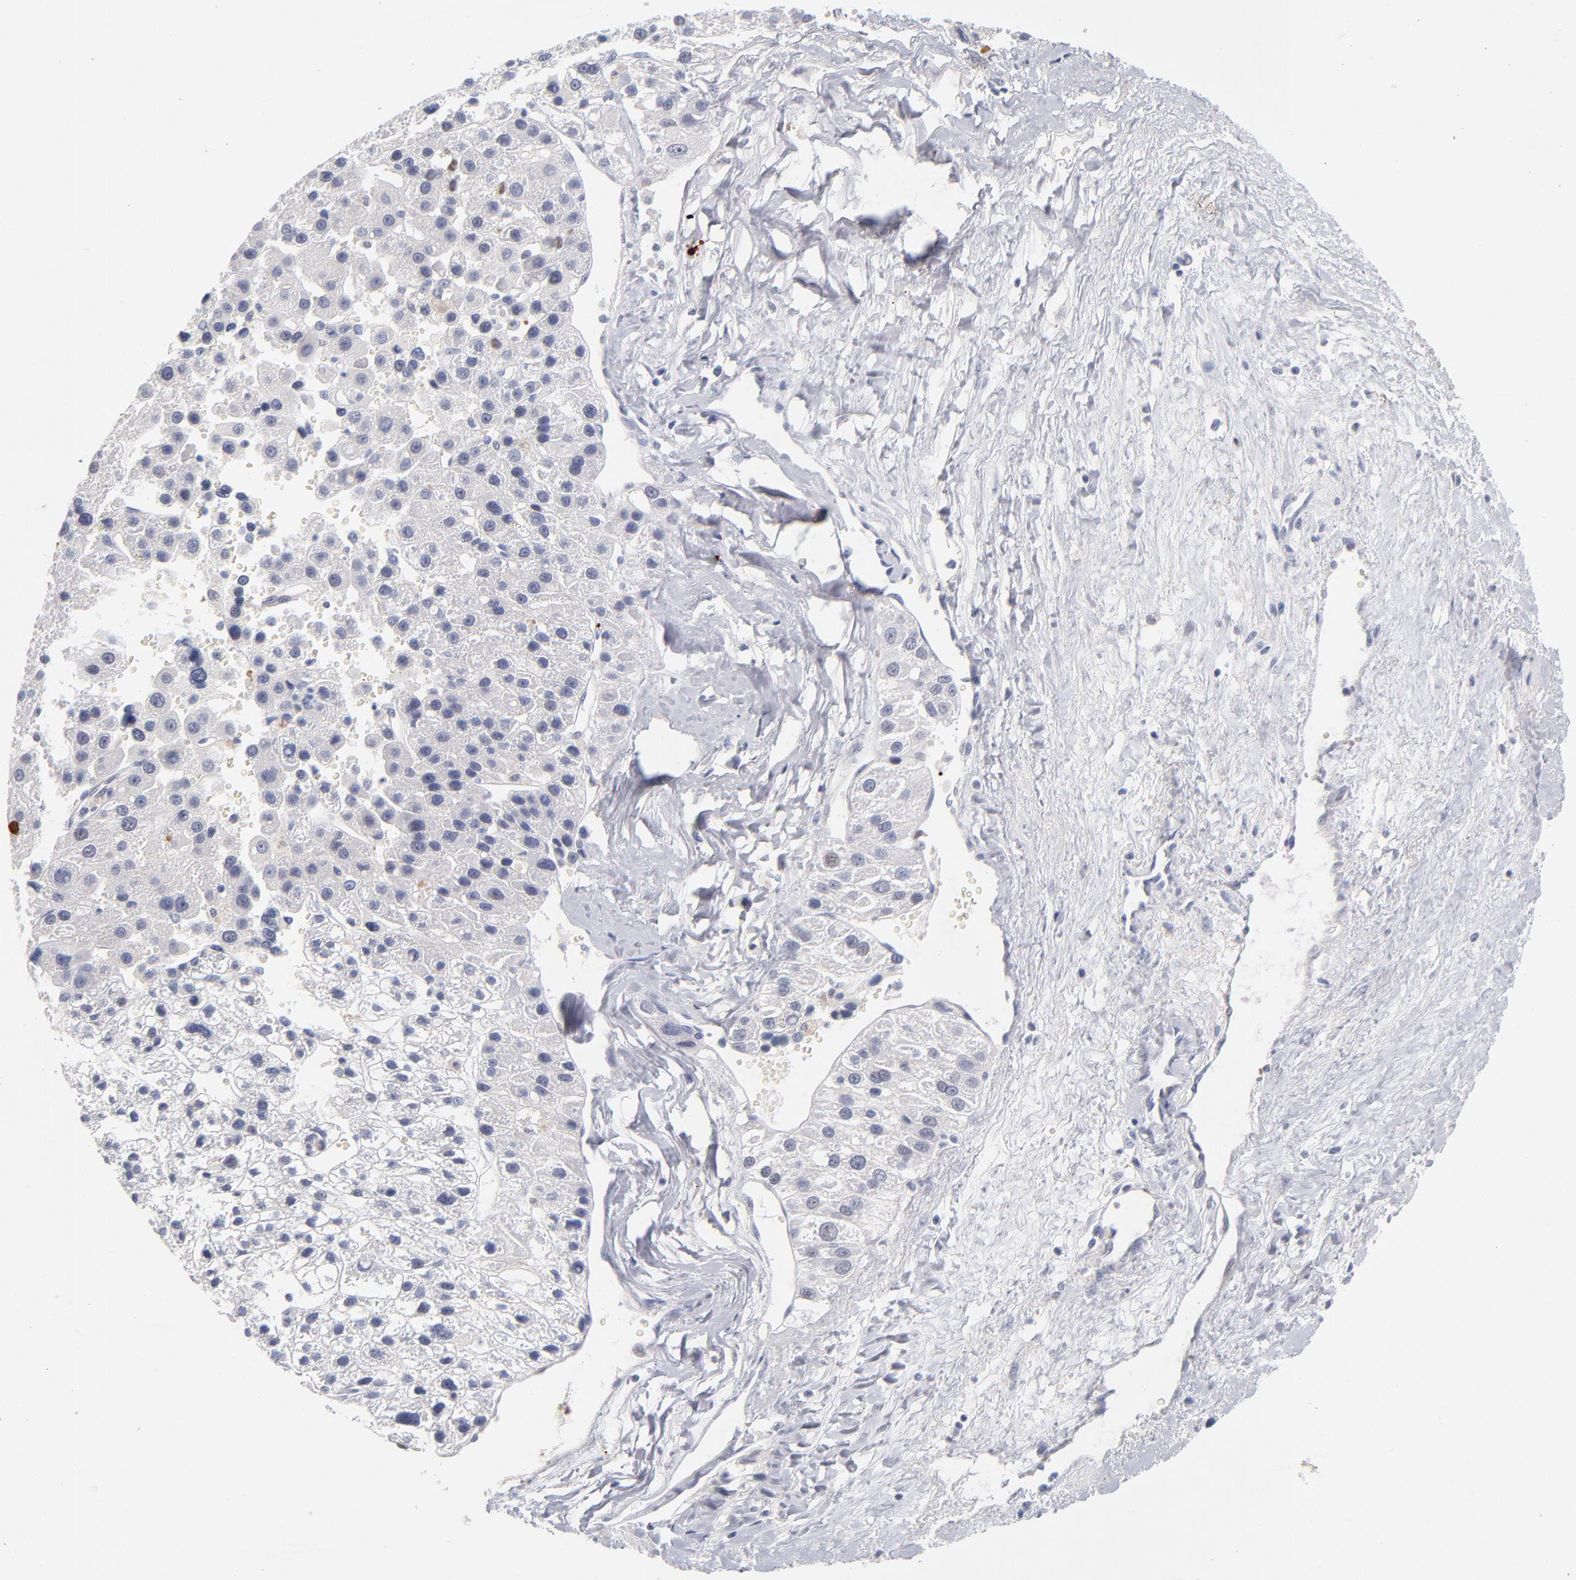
{"staining": {"intensity": "negative", "quantity": "none", "location": "none"}, "tissue": "liver cancer", "cell_type": "Tumor cells", "image_type": "cancer", "snomed": [{"axis": "morphology", "description": "Carcinoma, Hepatocellular, NOS"}, {"axis": "topography", "description": "Liver"}], "caption": "There is no significant staining in tumor cells of hepatocellular carcinoma (liver). (Stains: DAB immunohistochemistry with hematoxylin counter stain, Microscopy: brightfield microscopy at high magnification).", "gene": "PARP1", "patient": {"sex": "female", "age": 85}}